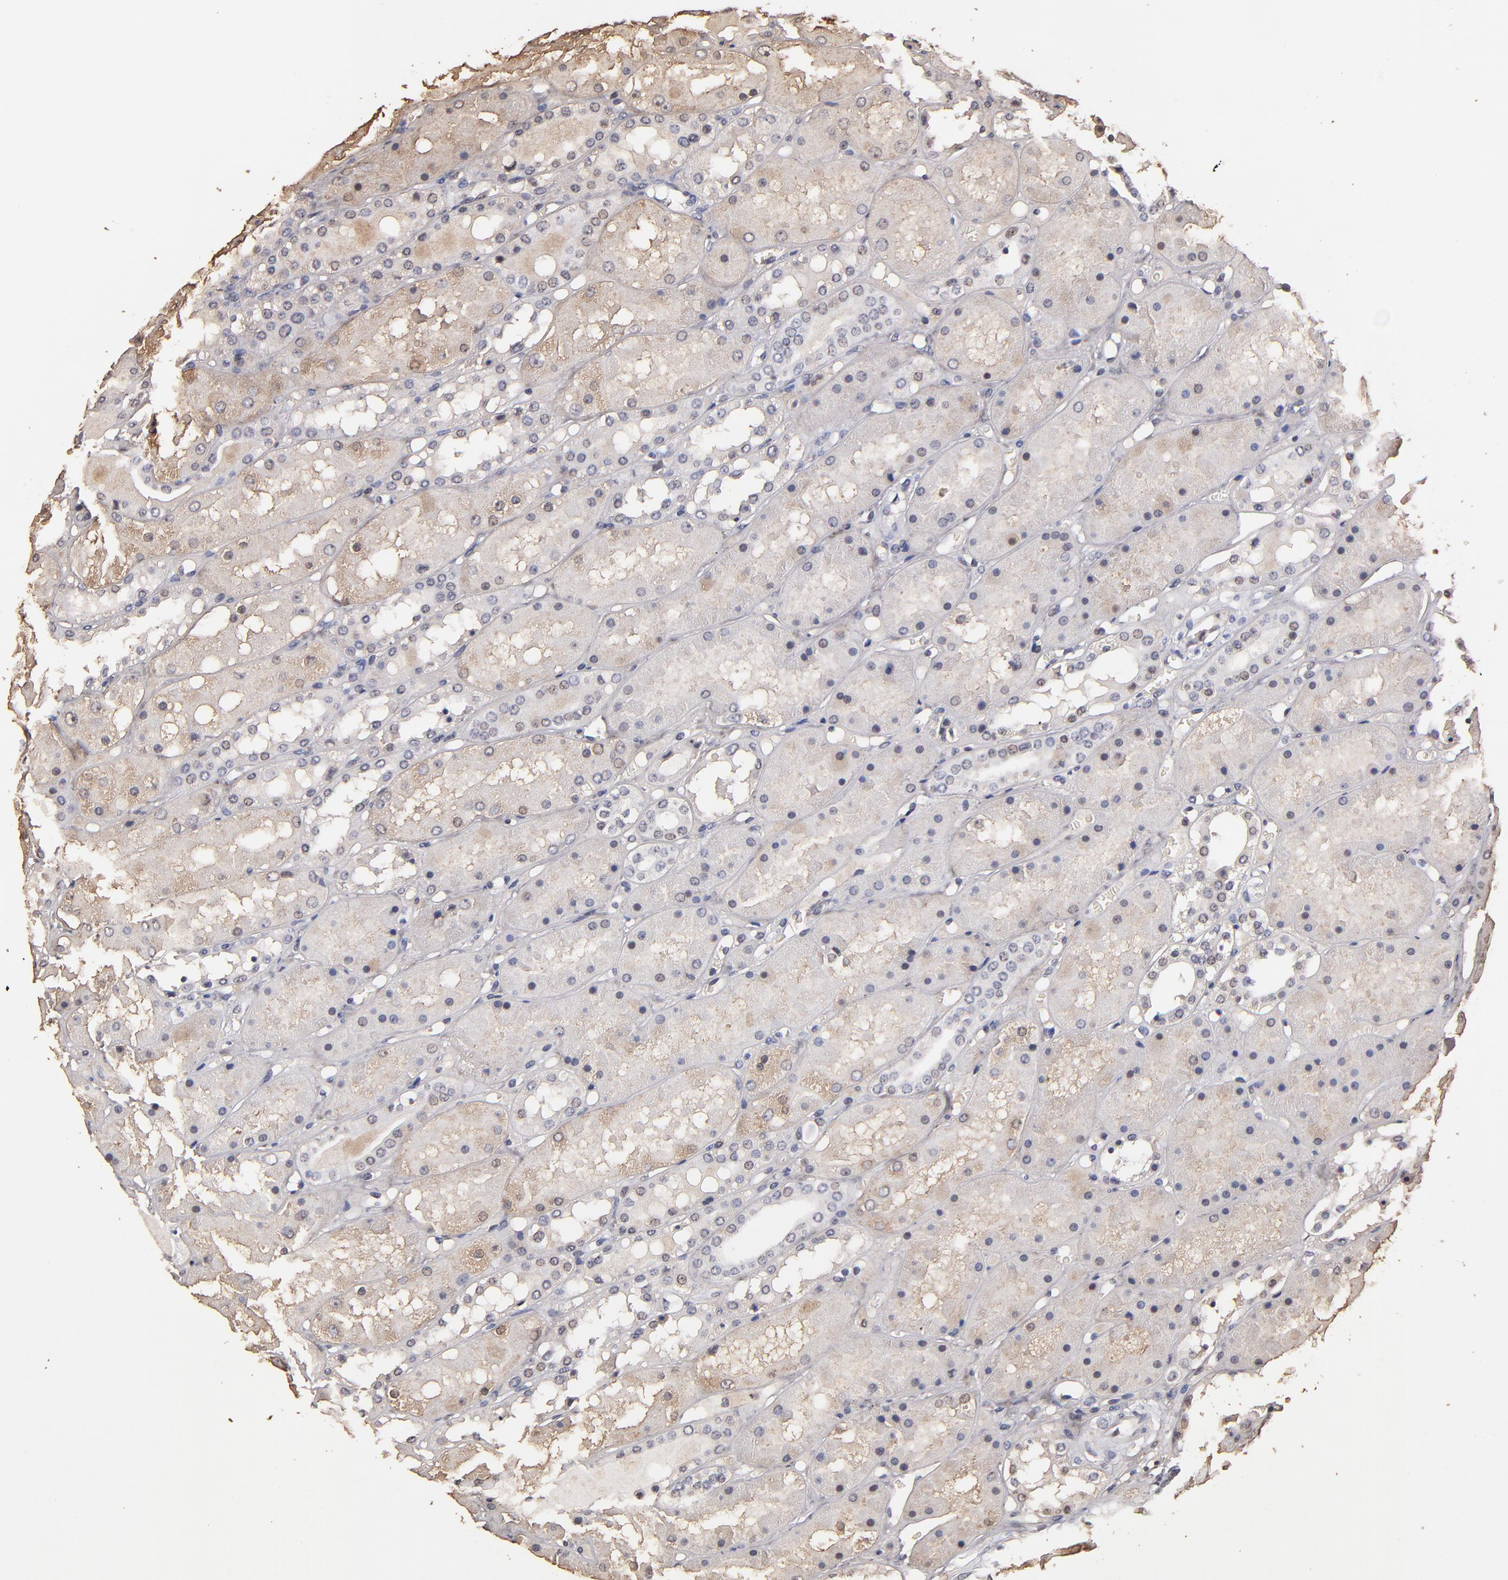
{"staining": {"intensity": "moderate", "quantity": "25%-75%", "location": "nuclear"}, "tissue": "kidney", "cell_type": "Cells in glomeruli", "image_type": "normal", "snomed": [{"axis": "morphology", "description": "Normal tissue, NOS"}, {"axis": "topography", "description": "Kidney"}], "caption": "About 25%-75% of cells in glomeruli in benign human kidney reveal moderate nuclear protein positivity as visualized by brown immunohistochemical staining.", "gene": "EAPP", "patient": {"sex": "male", "age": 36}}